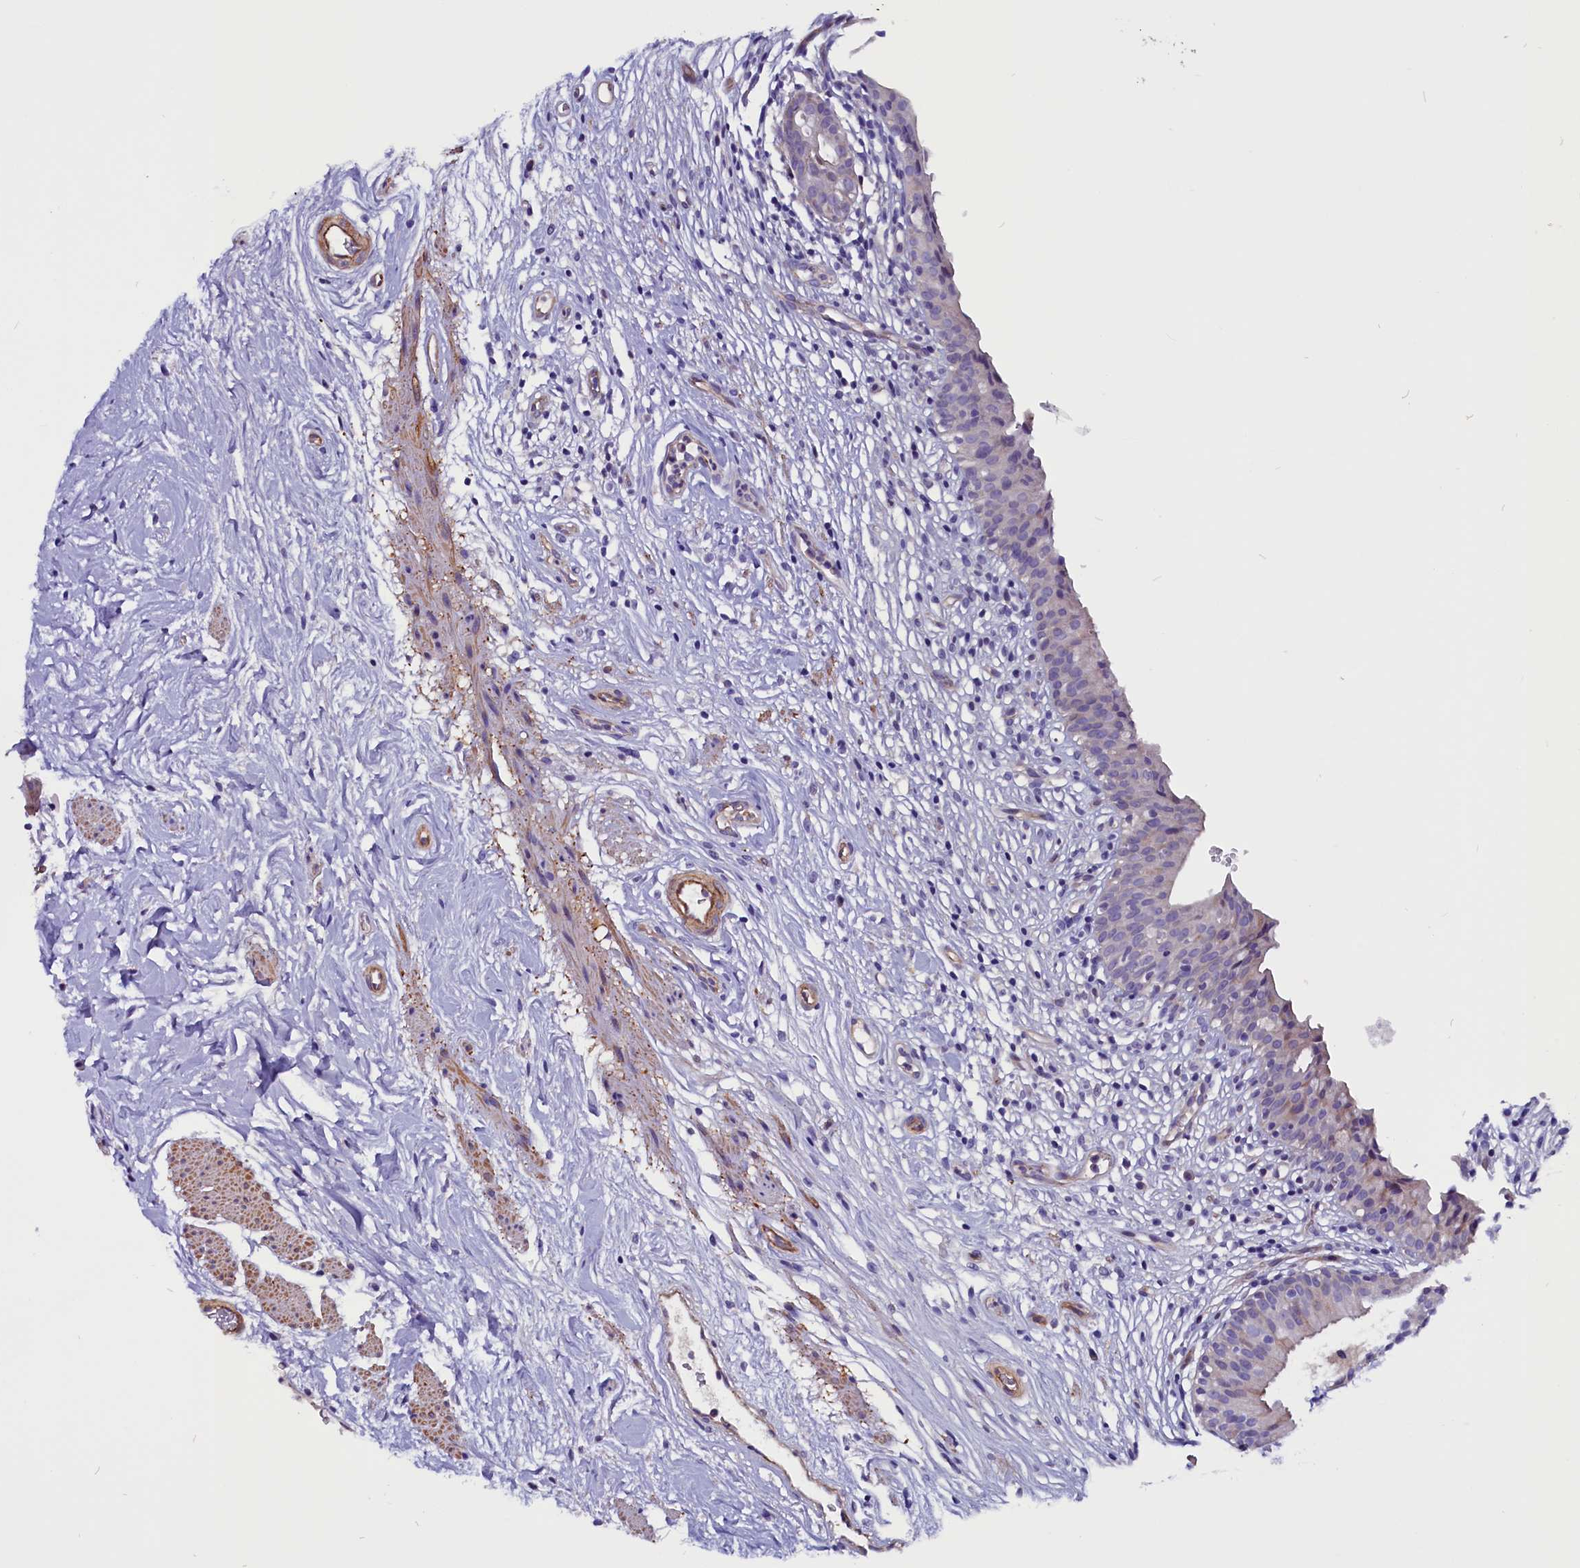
{"staining": {"intensity": "negative", "quantity": "none", "location": "none"}, "tissue": "urinary bladder", "cell_type": "Urothelial cells", "image_type": "normal", "snomed": [{"axis": "morphology", "description": "Normal tissue, NOS"}, {"axis": "morphology", "description": "Inflammation, NOS"}, {"axis": "topography", "description": "Urinary bladder"}], "caption": "Urothelial cells are negative for brown protein staining in unremarkable urinary bladder. Nuclei are stained in blue.", "gene": "ZNF749", "patient": {"sex": "male", "age": 63}}